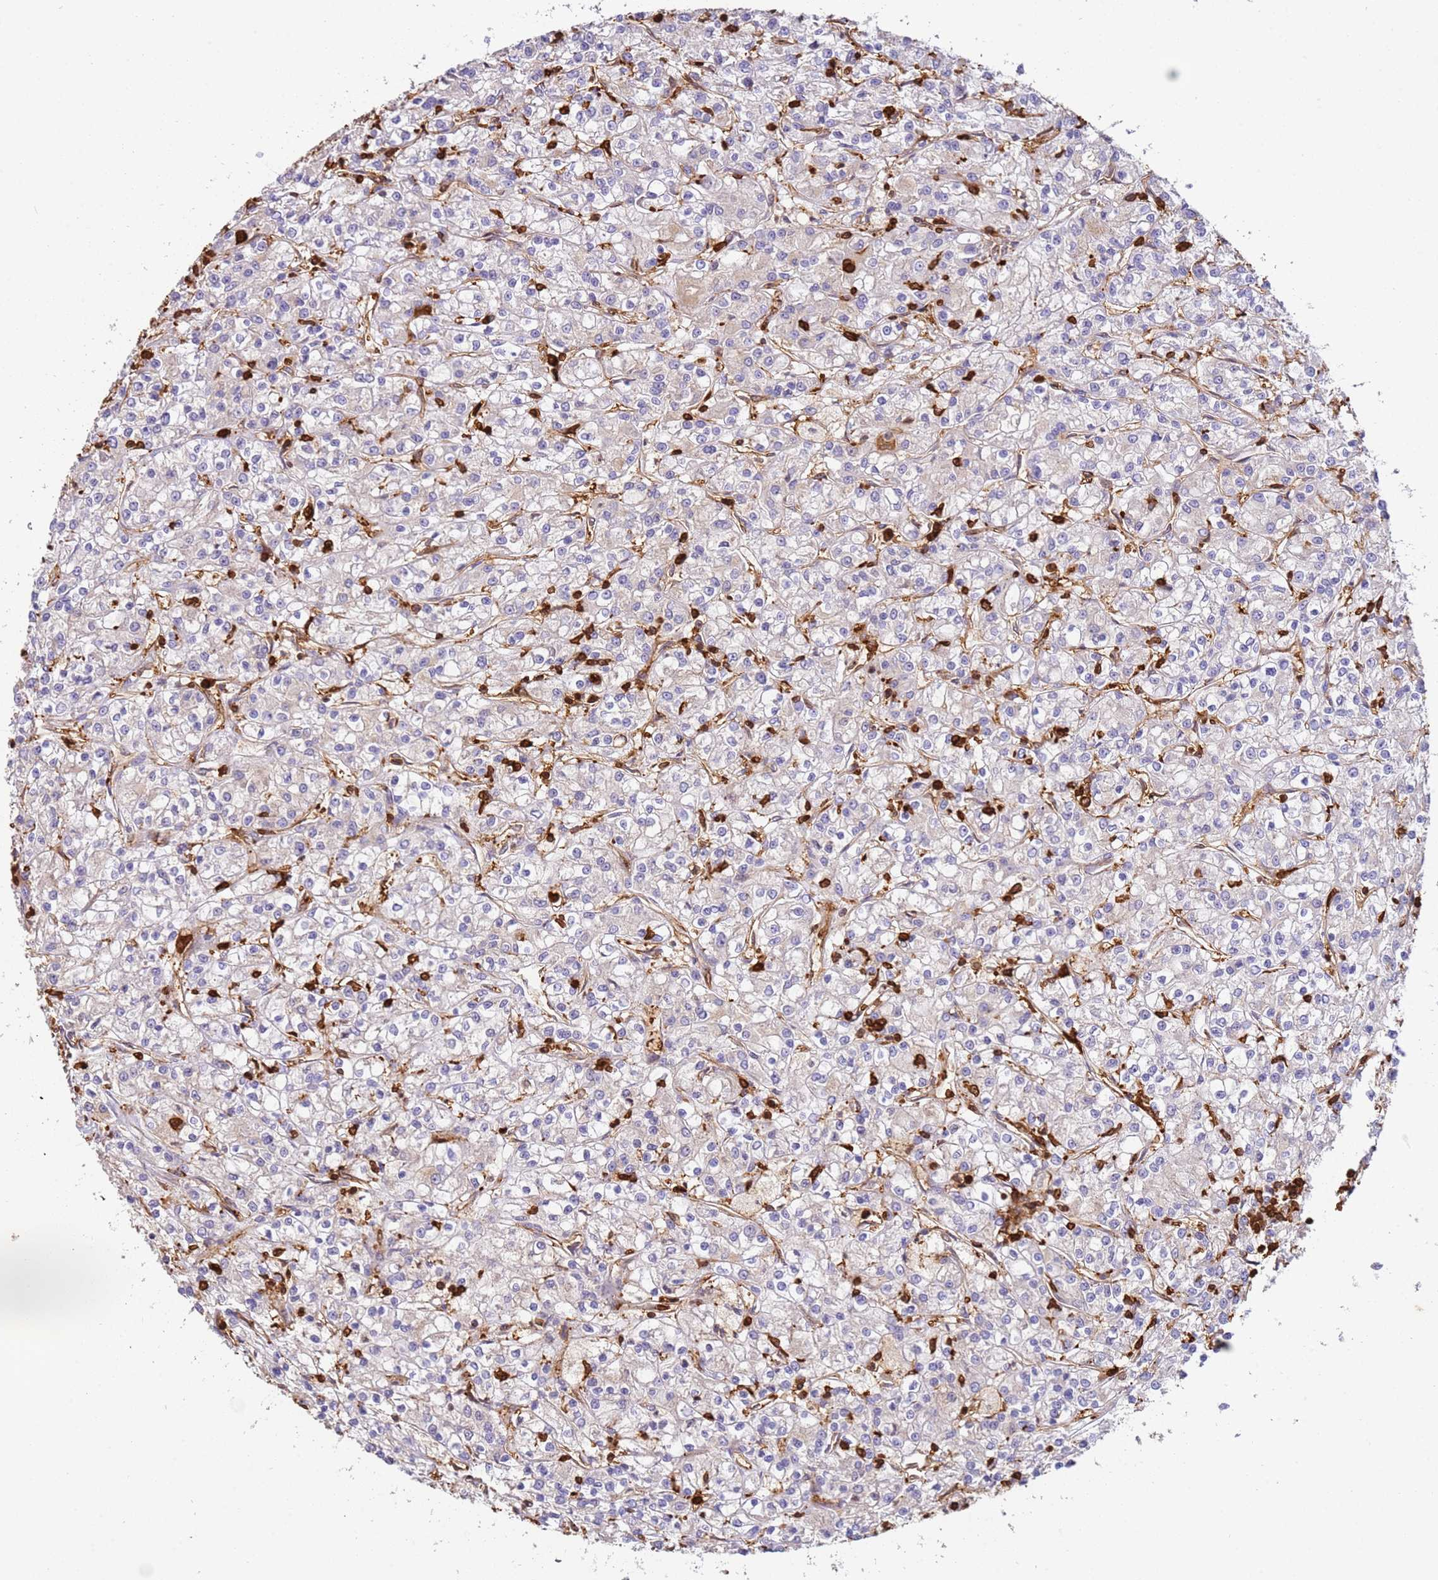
{"staining": {"intensity": "negative", "quantity": "none", "location": "none"}, "tissue": "renal cancer", "cell_type": "Tumor cells", "image_type": "cancer", "snomed": [{"axis": "morphology", "description": "Adenocarcinoma, NOS"}, {"axis": "topography", "description": "Kidney"}], "caption": "This is an immunohistochemistry (IHC) micrograph of adenocarcinoma (renal). There is no expression in tumor cells.", "gene": "OR6P1", "patient": {"sex": "female", "age": 59}}